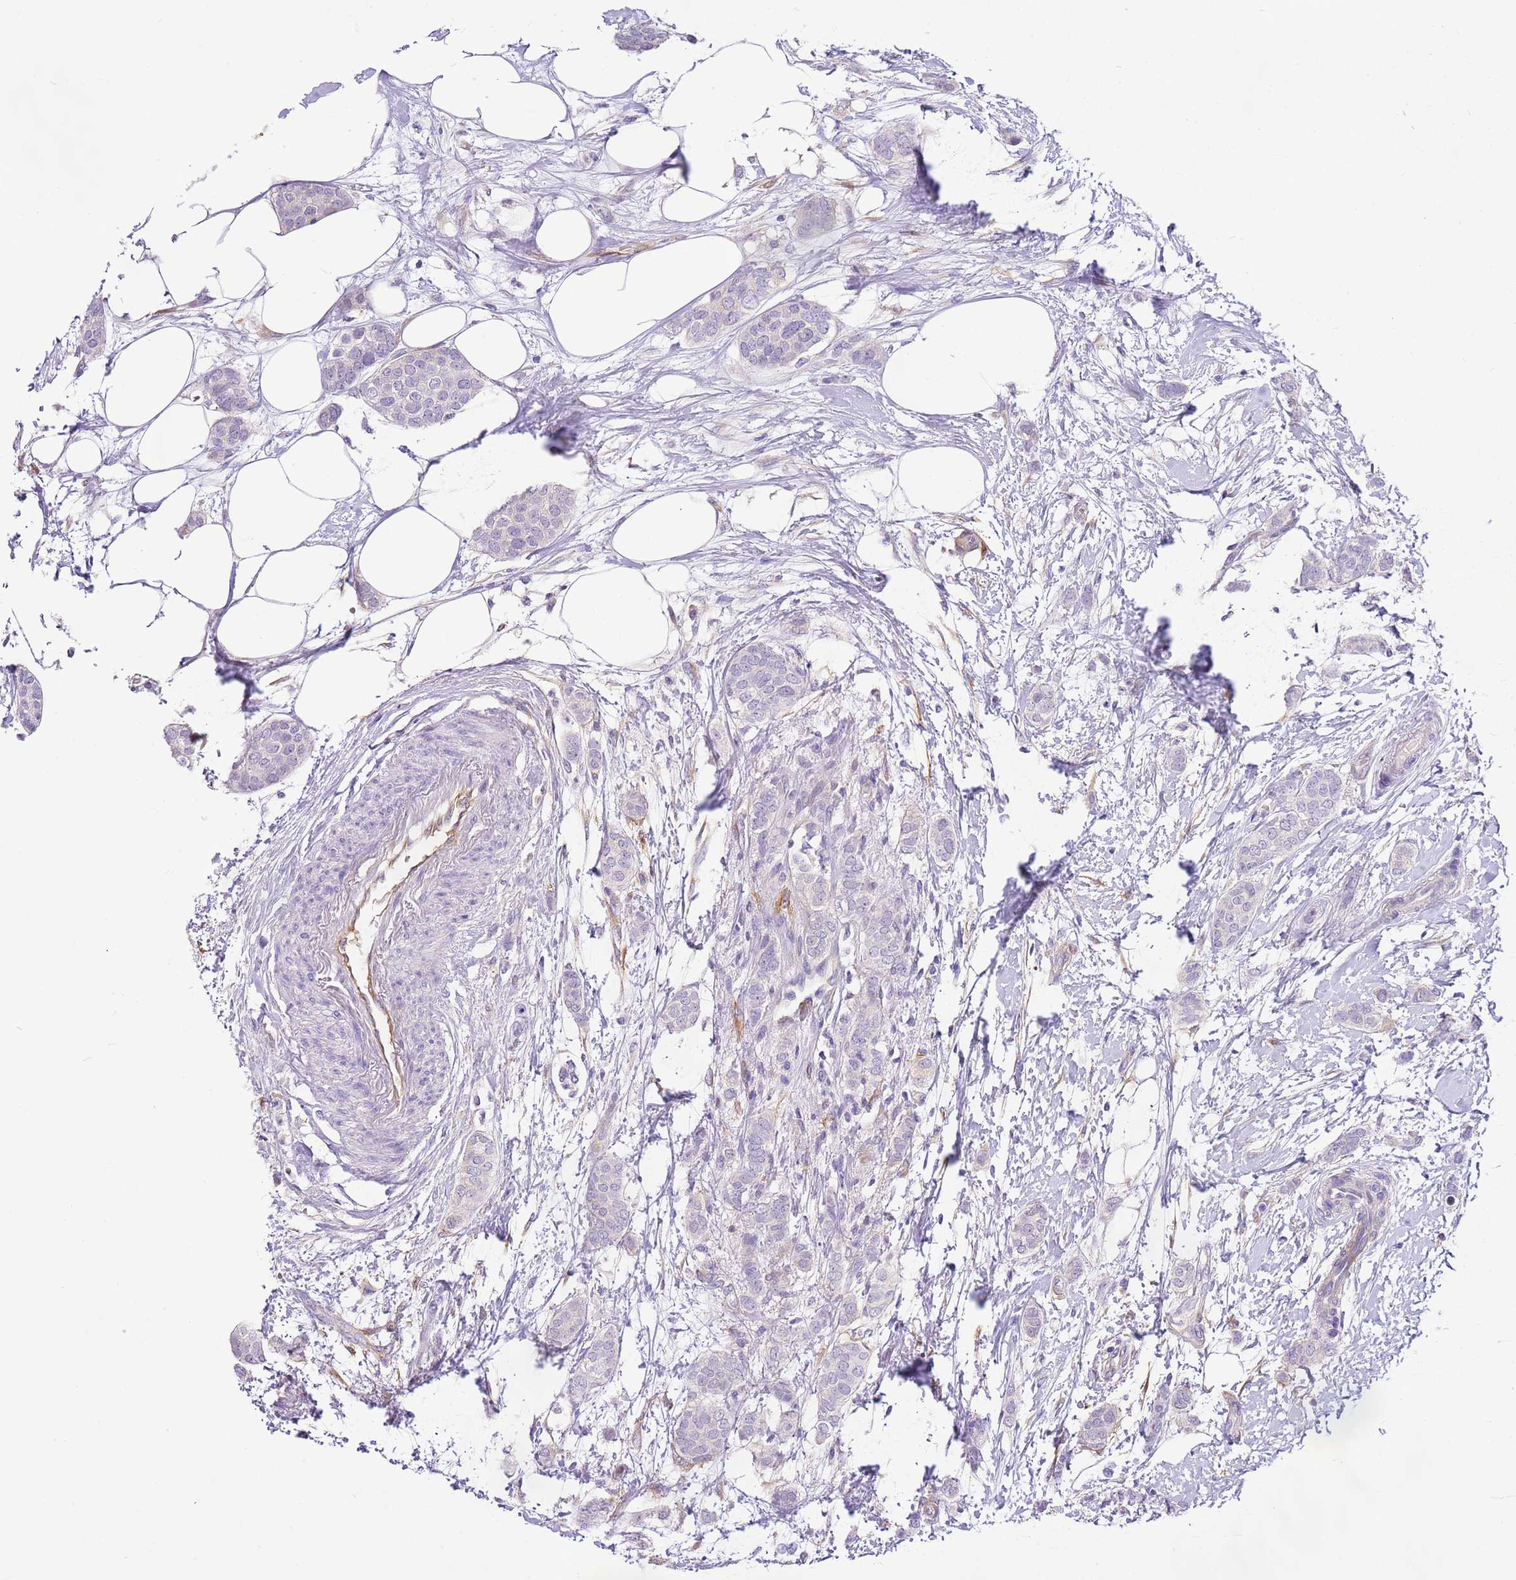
{"staining": {"intensity": "weak", "quantity": "<25%", "location": "cytoplasmic/membranous"}, "tissue": "breast cancer", "cell_type": "Tumor cells", "image_type": "cancer", "snomed": [{"axis": "morphology", "description": "Duct carcinoma"}, {"axis": "topography", "description": "Breast"}], "caption": "Infiltrating ductal carcinoma (breast) was stained to show a protein in brown. There is no significant expression in tumor cells.", "gene": "RFK", "patient": {"sex": "female", "age": 72}}